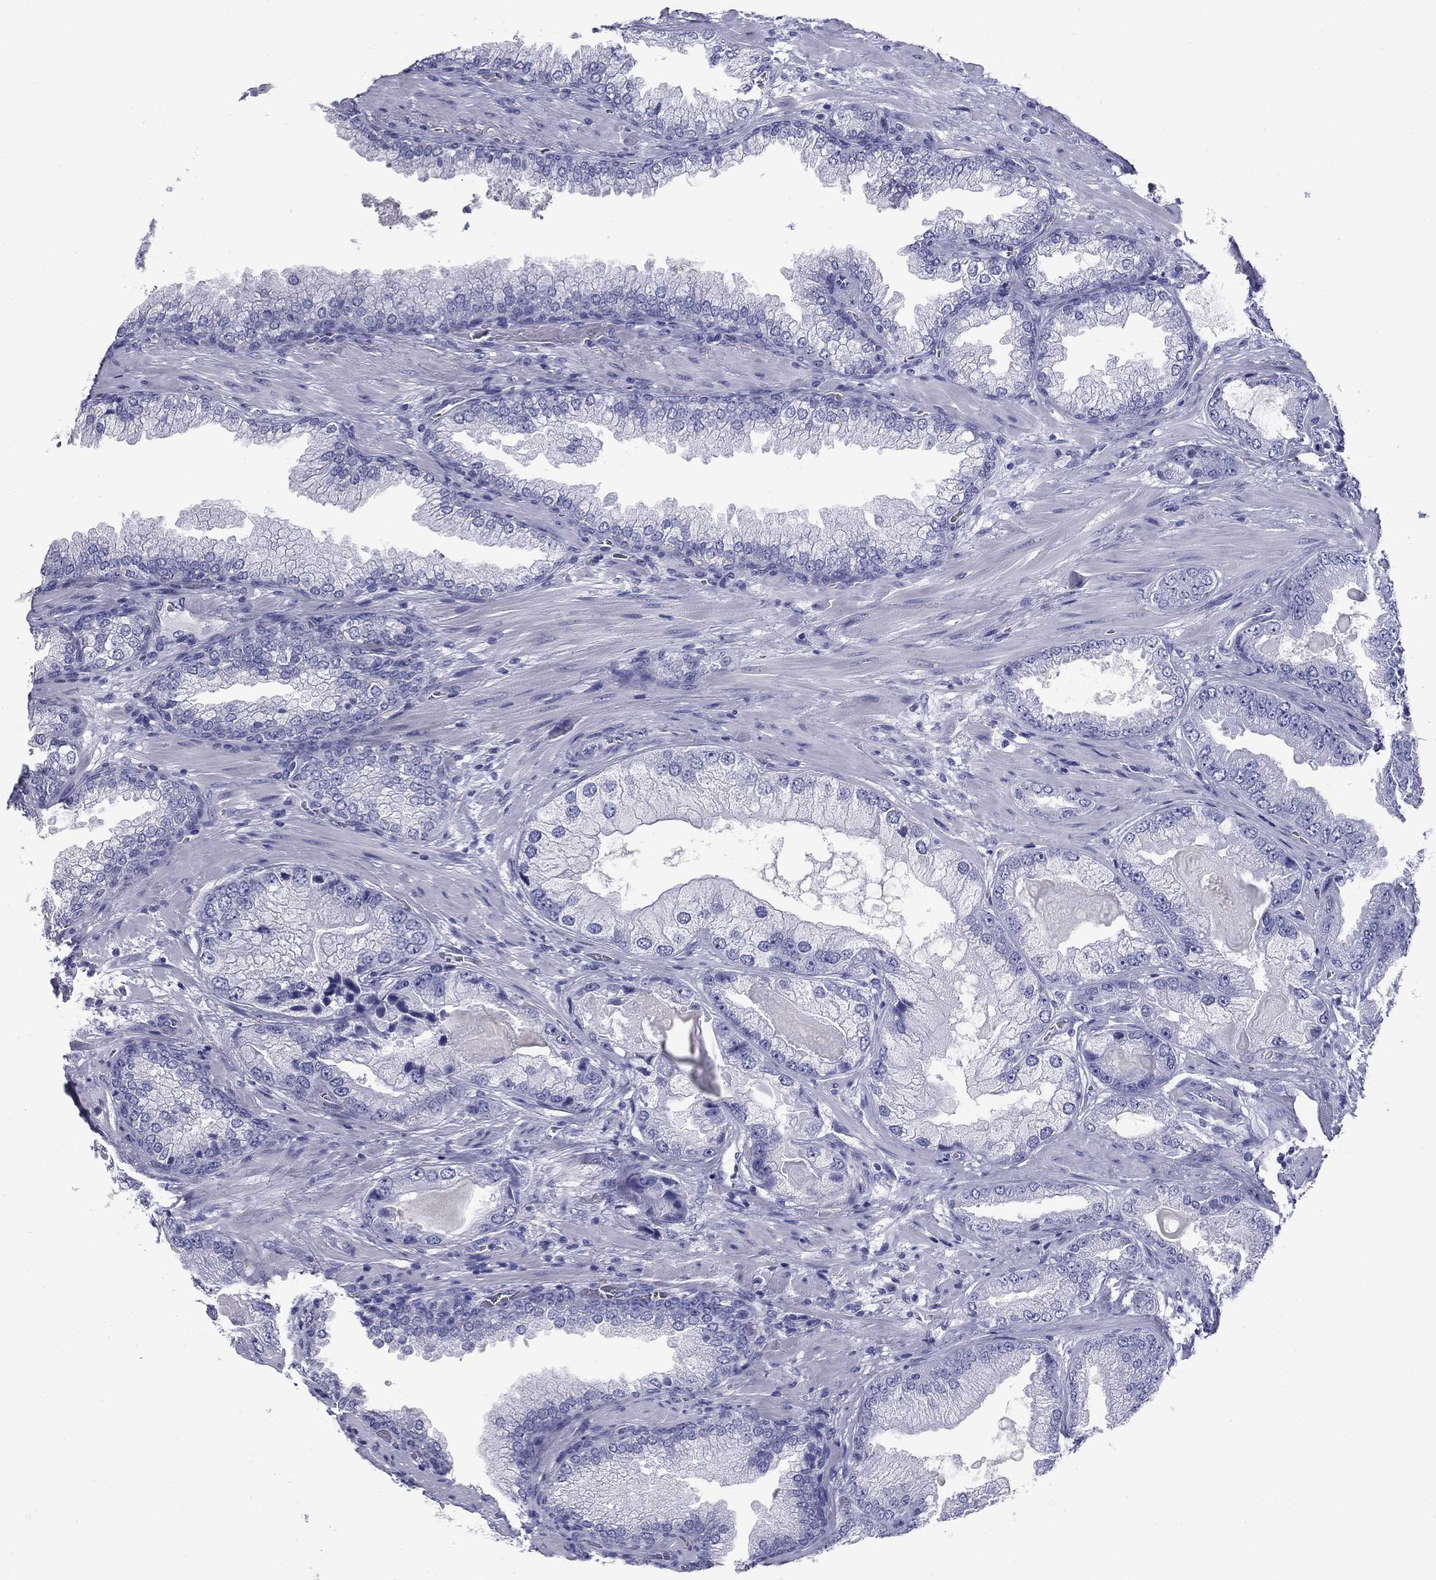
{"staining": {"intensity": "negative", "quantity": "none", "location": "none"}, "tissue": "prostate cancer", "cell_type": "Tumor cells", "image_type": "cancer", "snomed": [{"axis": "morphology", "description": "Adenocarcinoma, Low grade"}, {"axis": "topography", "description": "Prostate"}], "caption": "An immunohistochemistry histopathology image of prostate cancer (adenocarcinoma (low-grade)) is shown. There is no staining in tumor cells of prostate cancer (adenocarcinoma (low-grade)).", "gene": "NPPA", "patient": {"sex": "male", "age": 57}}